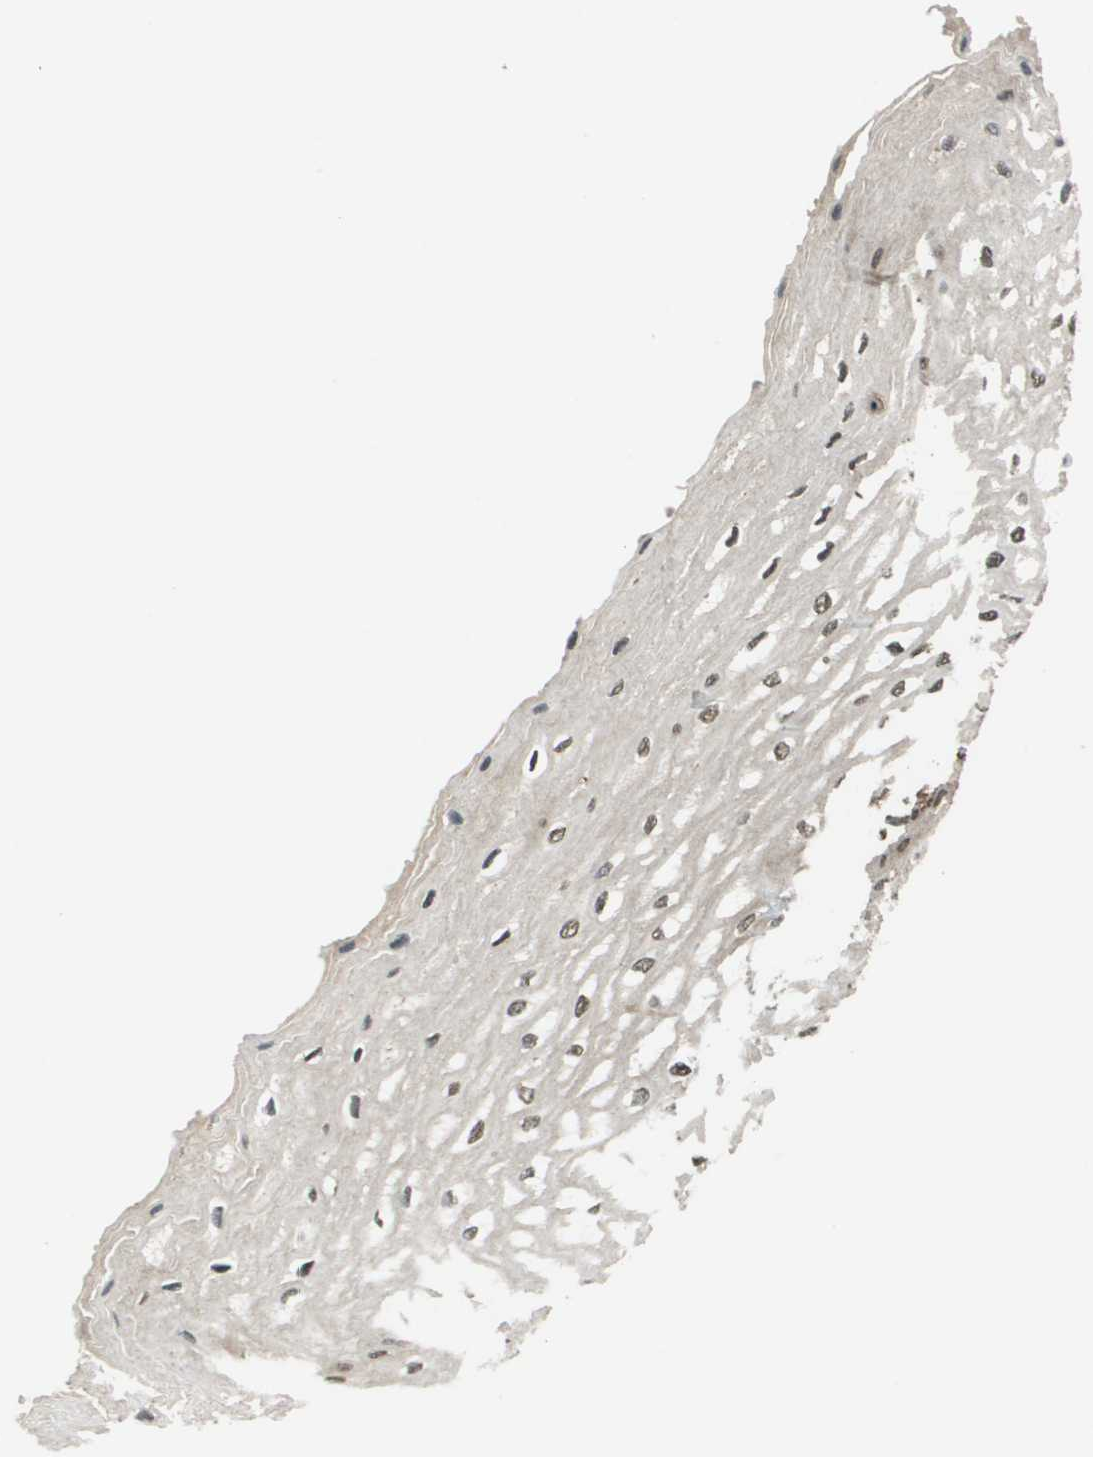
{"staining": {"intensity": "moderate", "quantity": ">75%", "location": "nuclear"}, "tissue": "esophagus", "cell_type": "Squamous epithelial cells", "image_type": "normal", "snomed": [{"axis": "morphology", "description": "Normal tissue, NOS"}, {"axis": "topography", "description": "Esophagus"}], "caption": "This photomicrograph reveals IHC staining of normal human esophagus, with medium moderate nuclear expression in about >75% of squamous epithelial cells.", "gene": "NDRG2", "patient": {"sex": "male", "age": 54}}